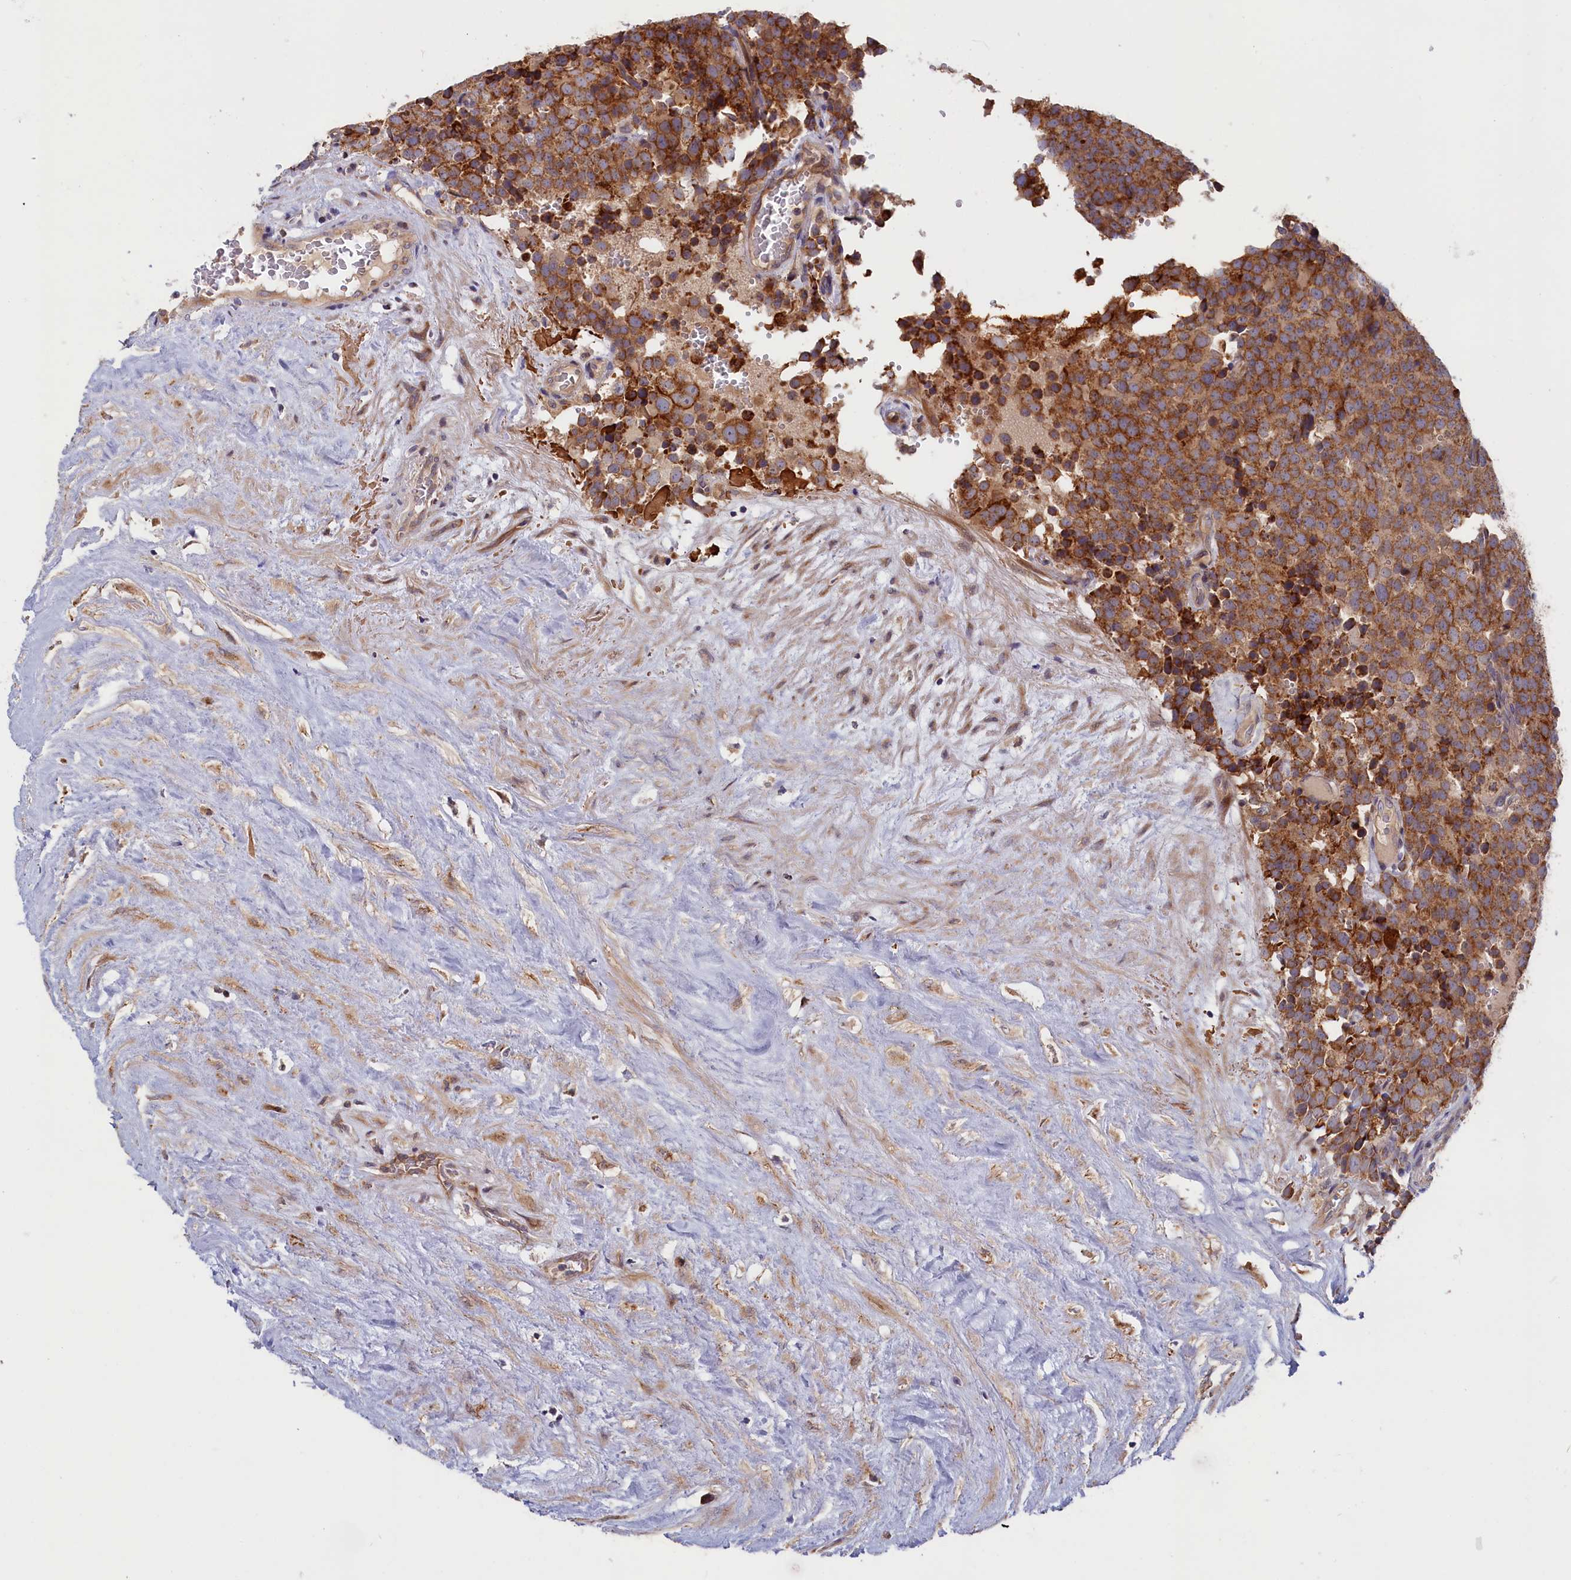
{"staining": {"intensity": "moderate", "quantity": ">75%", "location": "cytoplasmic/membranous"}, "tissue": "testis cancer", "cell_type": "Tumor cells", "image_type": "cancer", "snomed": [{"axis": "morphology", "description": "Seminoma, NOS"}, {"axis": "topography", "description": "Testis"}], "caption": "High-power microscopy captured an immunohistochemistry (IHC) histopathology image of testis seminoma, revealing moderate cytoplasmic/membranous staining in about >75% of tumor cells. The protein is shown in brown color, while the nuclei are stained blue.", "gene": "CEP44", "patient": {"sex": "male", "age": 71}}